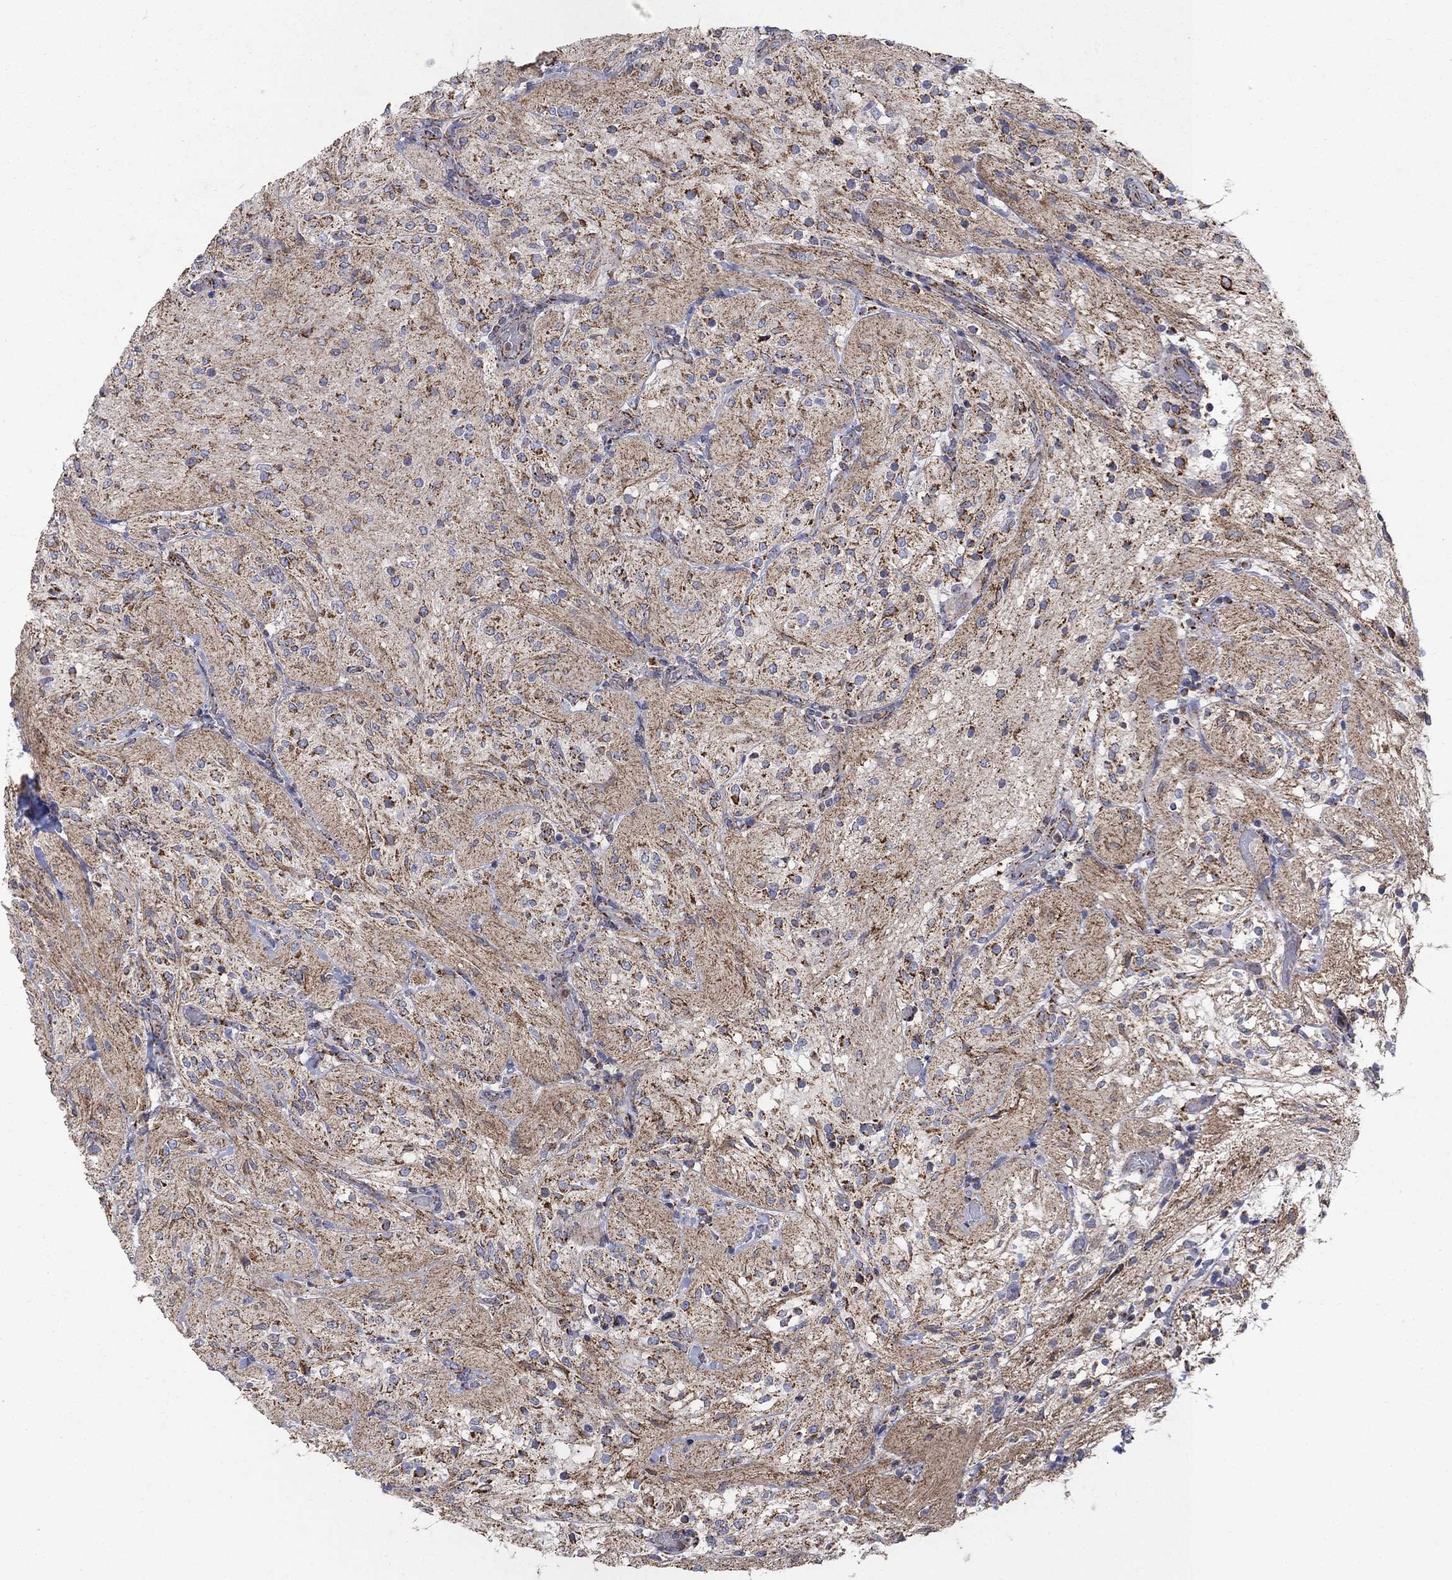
{"staining": {"intensity": "strong", "quantity": "25%-75%", "location": "cytoplasmic/membranous"}, "tissue": "glioma", "cell_type": "Tumor cells", "image_type": "cancer", "snomed": [{"axis": "morphology", "description": "Glioma, malignant, Low grade"}, {"axis": "topography", "description": "Brain"}], "caption": "Glioma tissue exhibits strong cytoplasmic/membranous expression in approximately 25%-75% of tumor cells, visualized by immunohistochemistry. (DAB IHC, brown staining for protein, blue staining for nuclei).", "gene": "PNPLA2", "patient": {"sex": "male", "age": 3}}